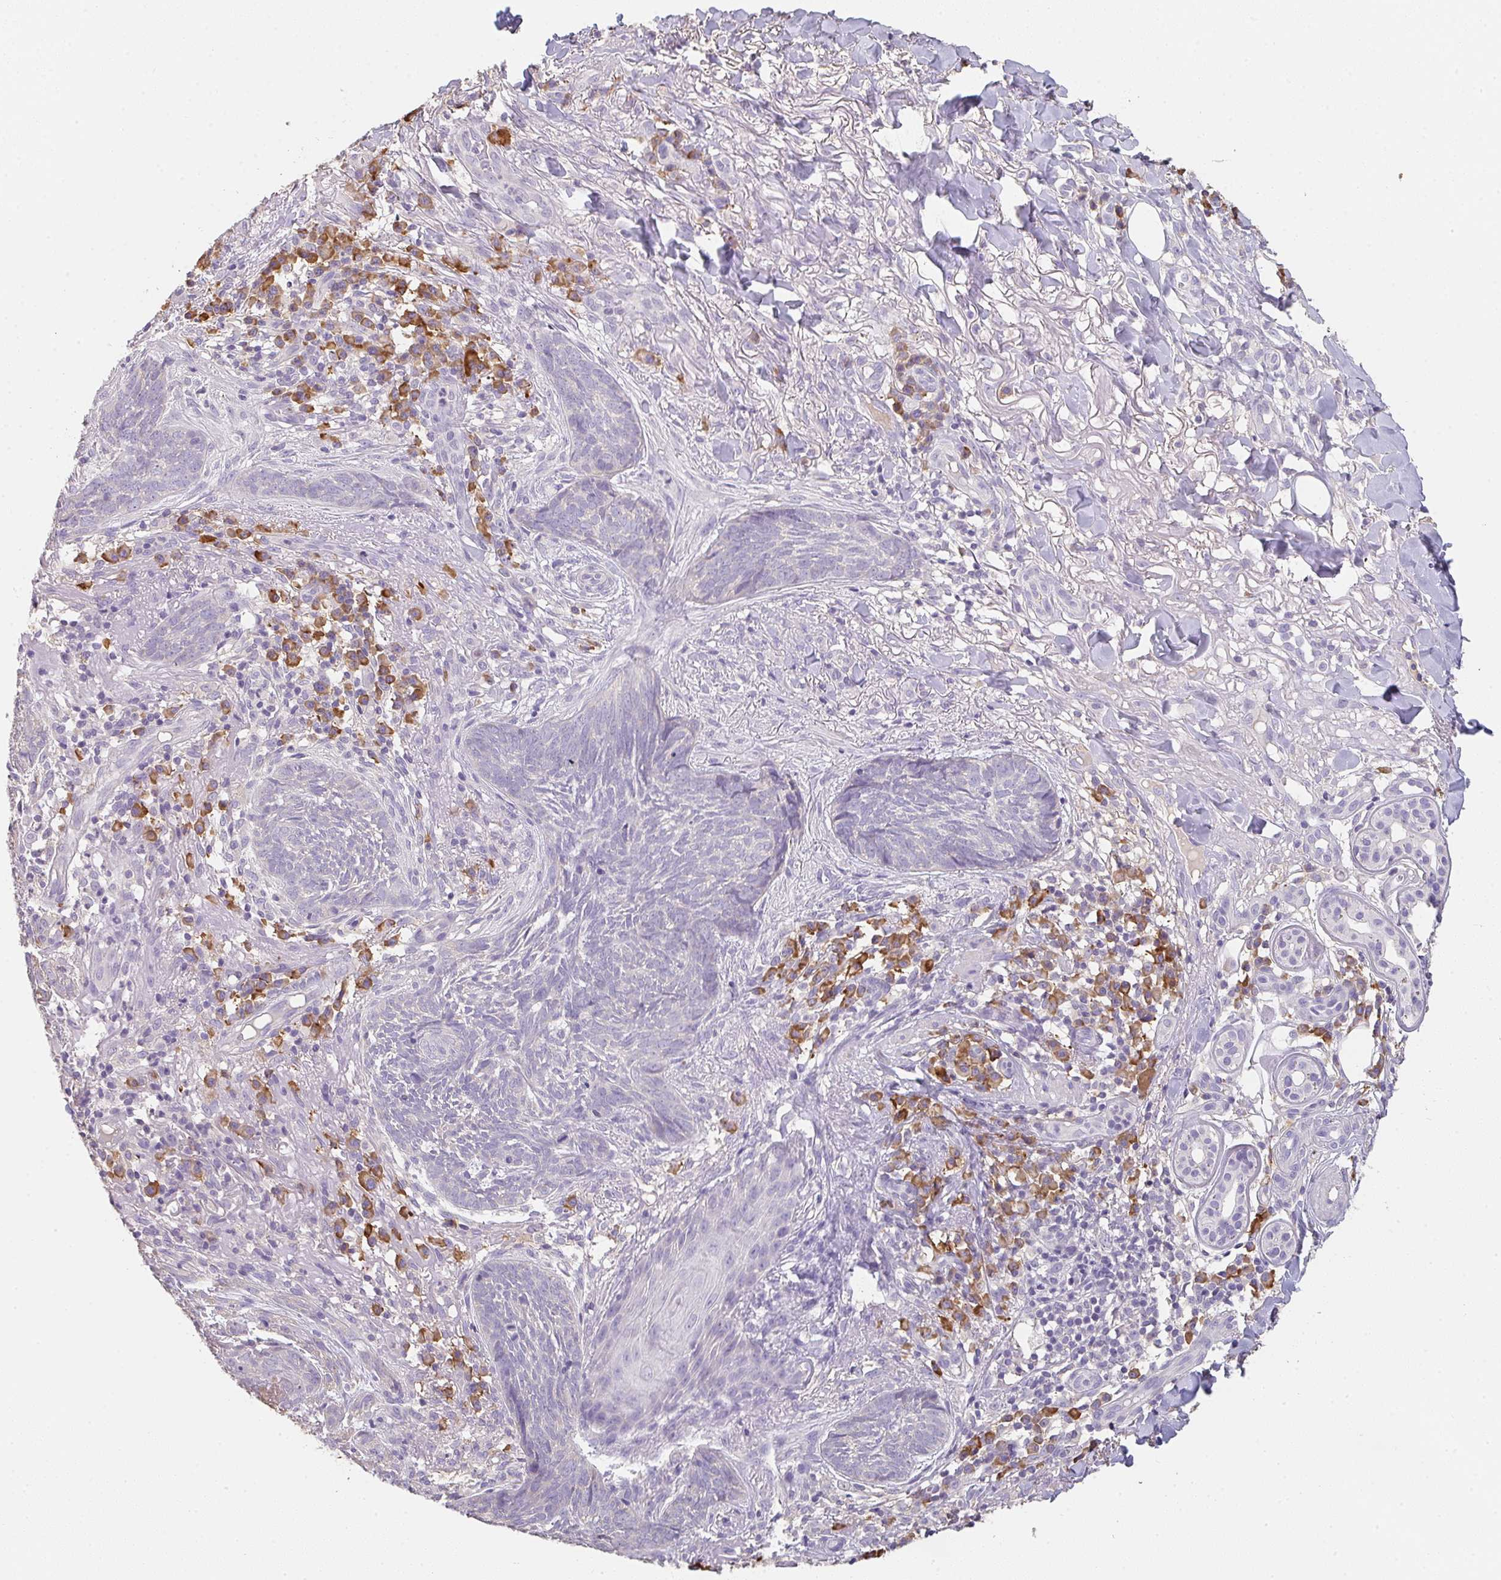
{"staining": {"intensity": "negative", "quantity": "none", "location": "none"}, "tissue": "skin cancer", "cell_type": "Tumor cells", "image_type": "cancer", "snomed": [{"axis": "morphology", "description": "Basal cell carcinoma"}, {"axis": "topography", "description": "Skin"}], "caption": "The immunohistochemistry (IHC) photomicrograph has no significant staining in tumor cells of skin cancer (basal cell carcinoma) tissue.", "gene": "ZNF215", "patient": {"sex": "female", "age": 93}}